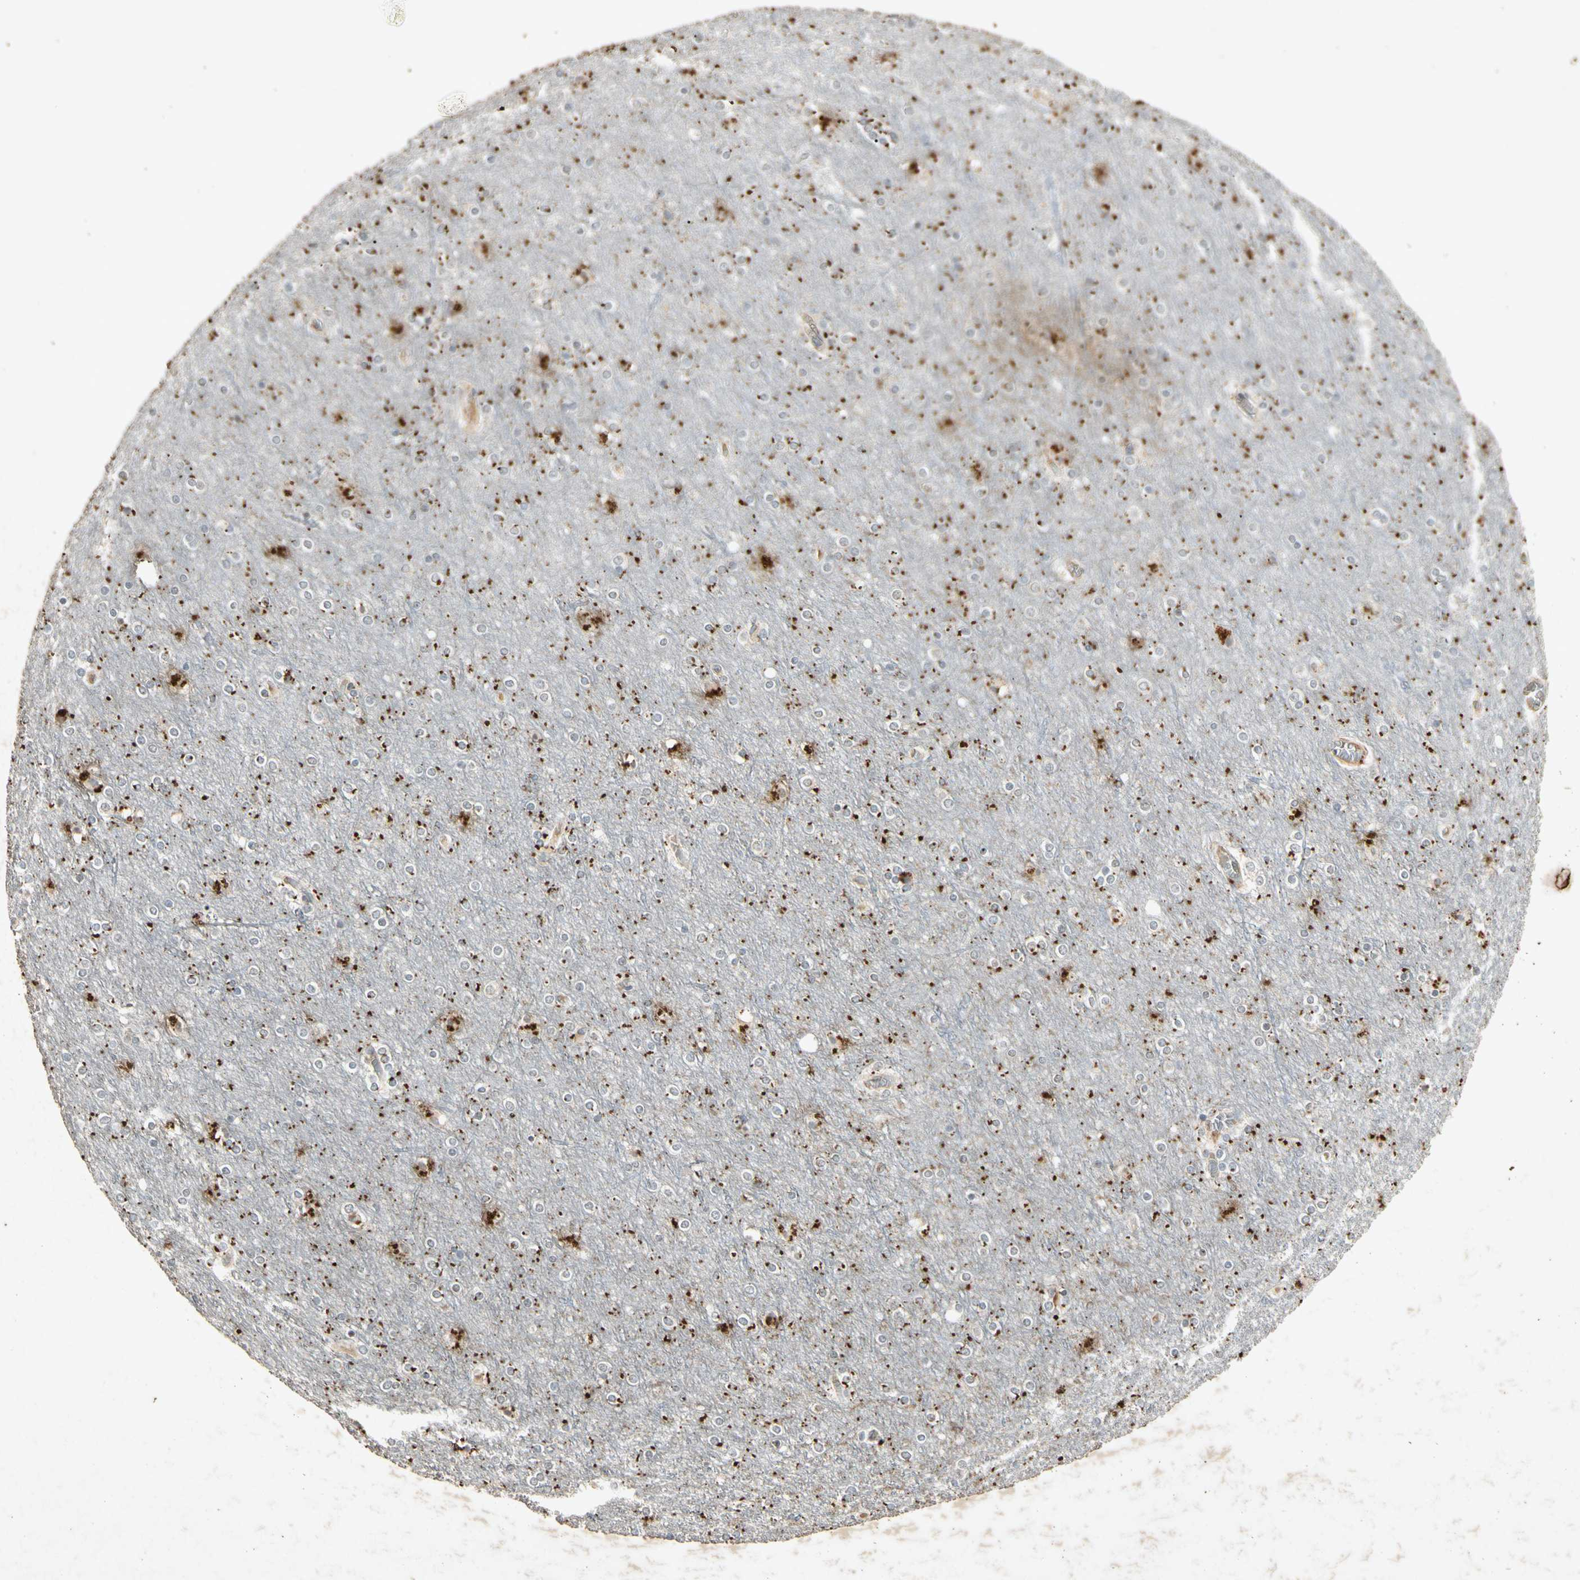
{"staining": {"intensity": "weak", "quantity": ">75%", "location": "cytoplasmic/membranous"}, "tissue": "cerebral cortex", "cell_type": "Endothelial cells", "image_type": "normal", "snomed": [{"axis": "morphology", "description": "Normal tissue, NOS"}, {"axis": "topography", "description": "Cerebral cortex"}], "caption": "A low amount of weak cytoplasmic/membranous positivity is seen in about >75% of endothelial cells in normal cerebral cortex. (DAB IHC with brightfield microscopy, high magnification).", "gene": "MSRB1", "patient": {"sex": "female", "age": 54}}